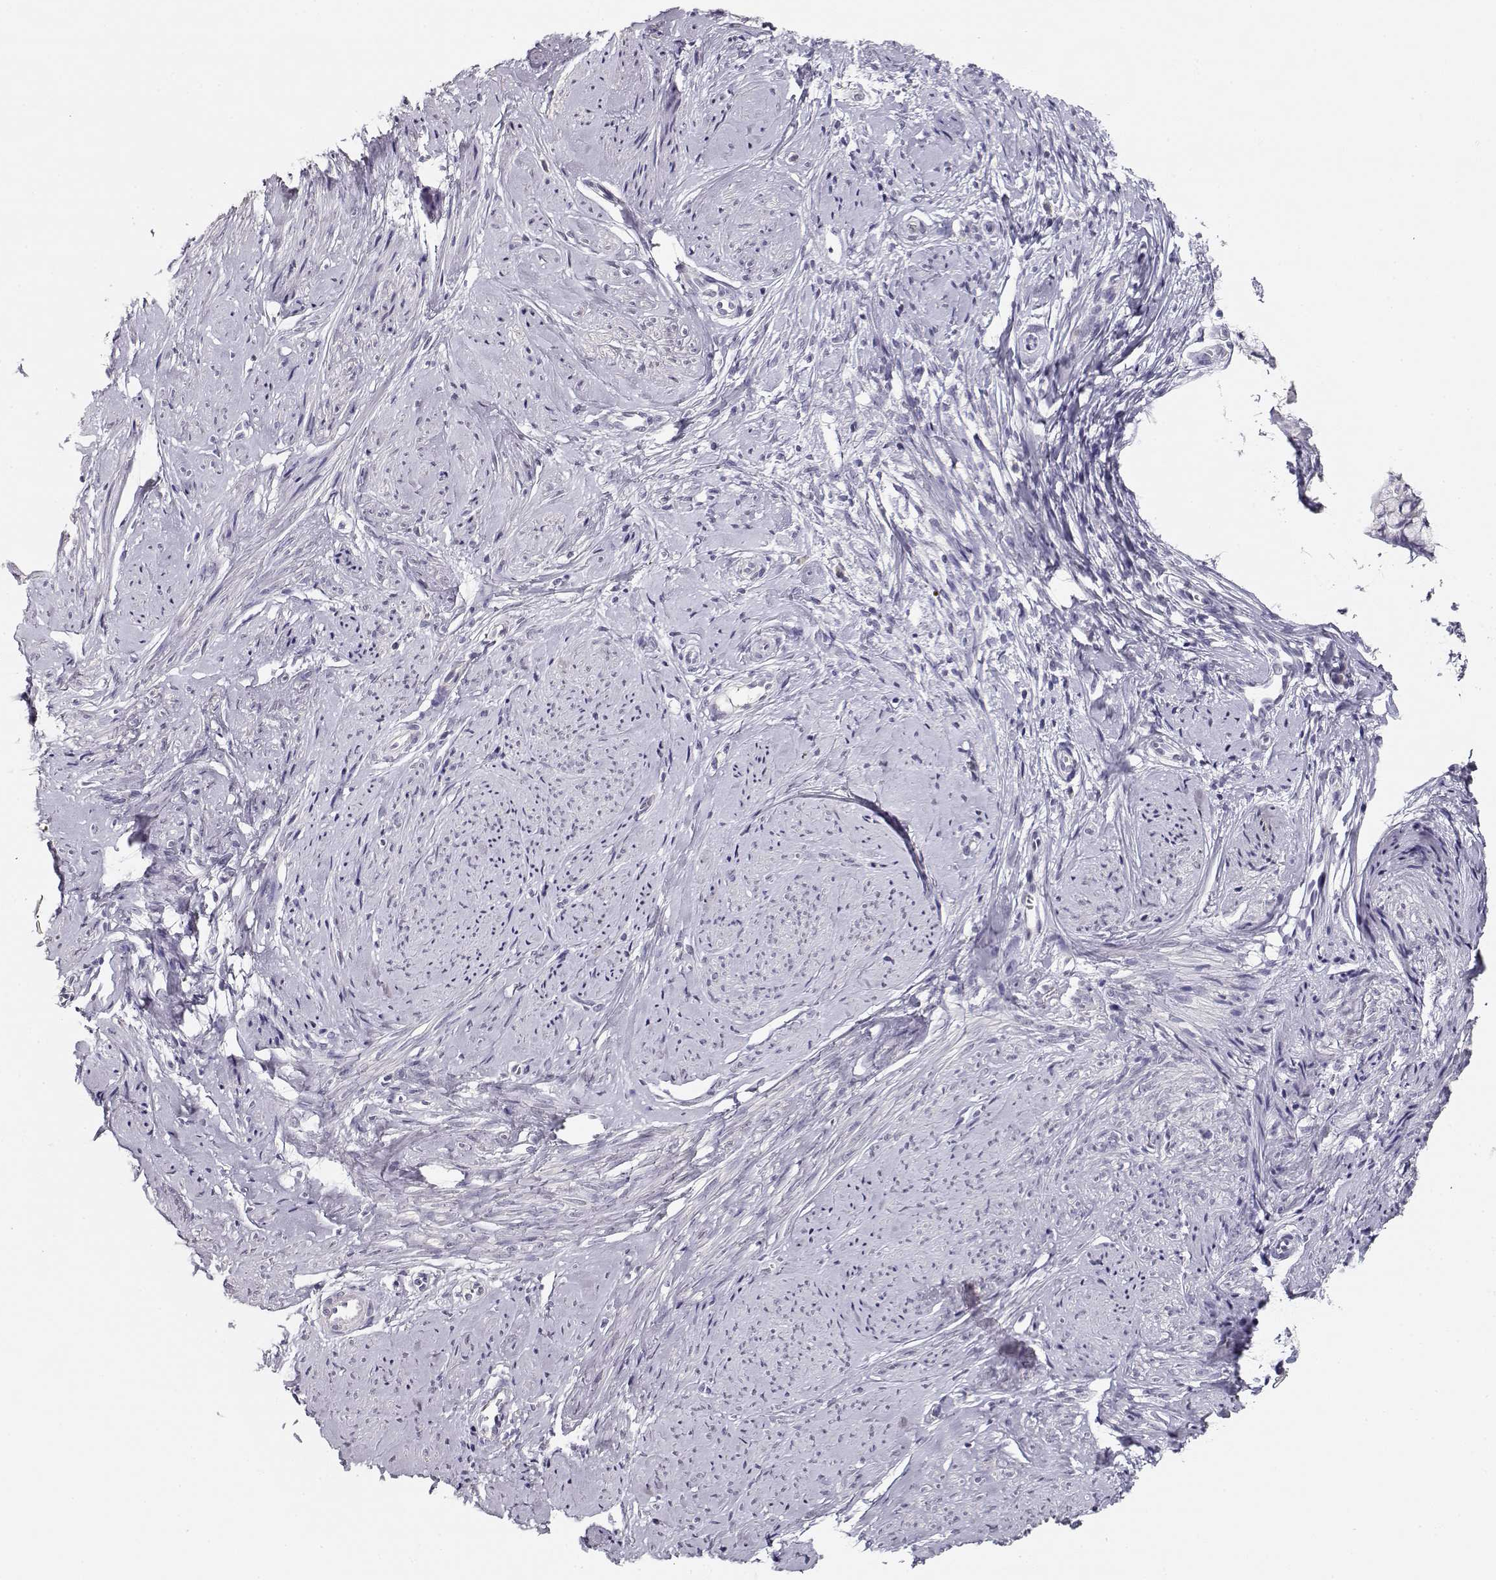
{"staining": {"intensity": "negative", "quantity": "none", "location": "none"}, "tissue": "smooth muscle", "cell_type": "Smooth muscle cells", "image_type": "normal", "snomed": [{"axis": "morphology", "description": "Normal tissue, NOS"}, {"axis": "topography", "description": "Smooth muscle"}], "caption": "Immunohistochemical staining of unremarkable smooth muscle displays no significant staining in smooth muscle cells.", "gene": "MAGEC1", "patient": {"sex": "female", "age": 48}}